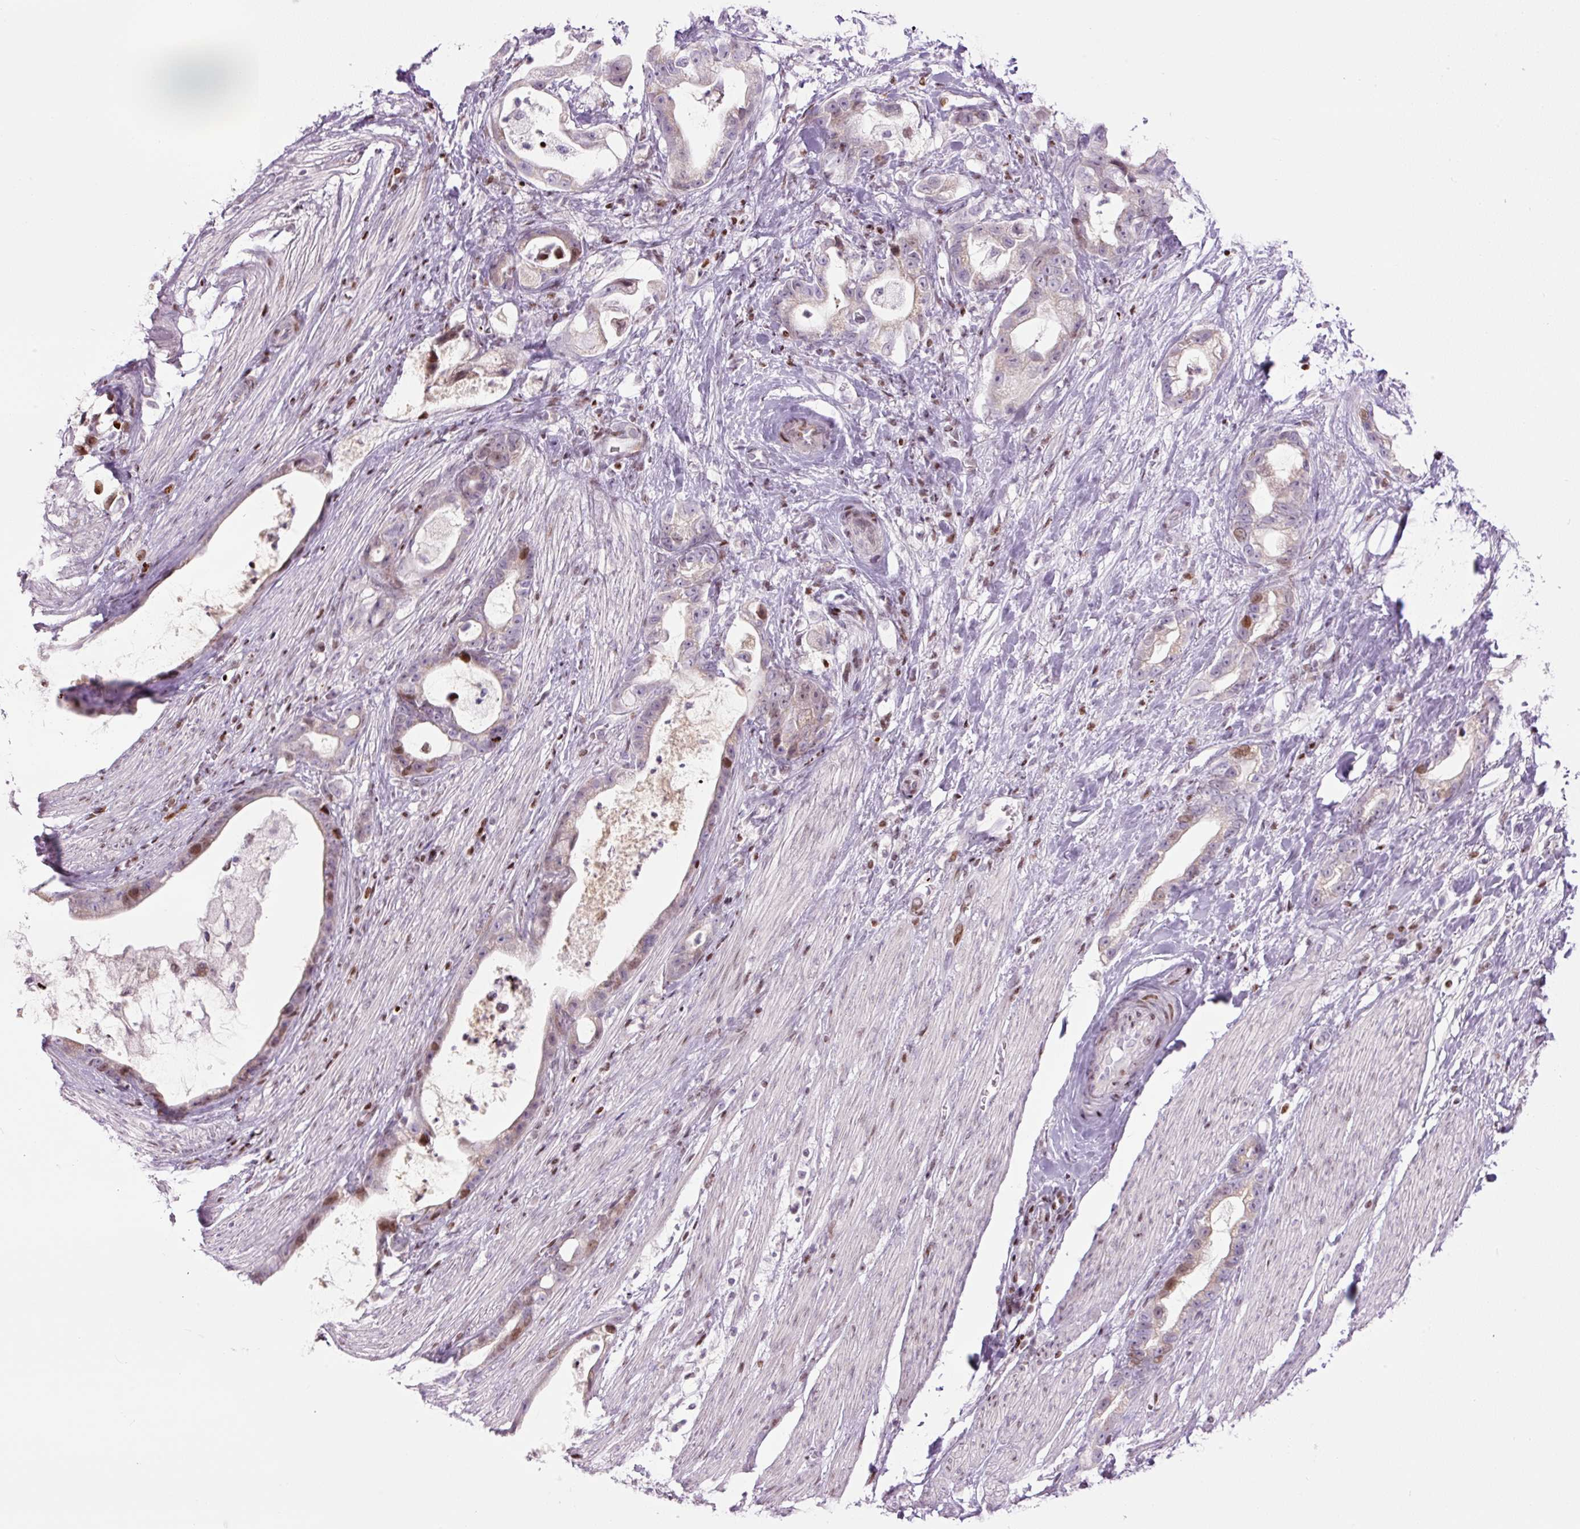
{"staining": {"intensity": "moderate", "quantity": "25%-75%", "location": "nuclear"}, "tissue": "stomach cancer", "cell_type": "Tumor cells", "image_type": "cancer", "snomed": [{"axis": "morphology", "description": "Adenocarcinoma, NOS"}, {"axis": "topography", "description": "Stomach"}], "caption": "Immunohistochemistry of human stomach cancer (adenocarcinoma) exhibits medium levels of moderate nuclear positivity in about 25%-75% of tumor cells. (Stains: DAB (3,3'-diaminobenzidine) in brown, nuclei in blue, Microscopy: brightfield microscopy at high magnification).", "gene": "TMEM177", "patient": {"sex": "male", "age": 55}}